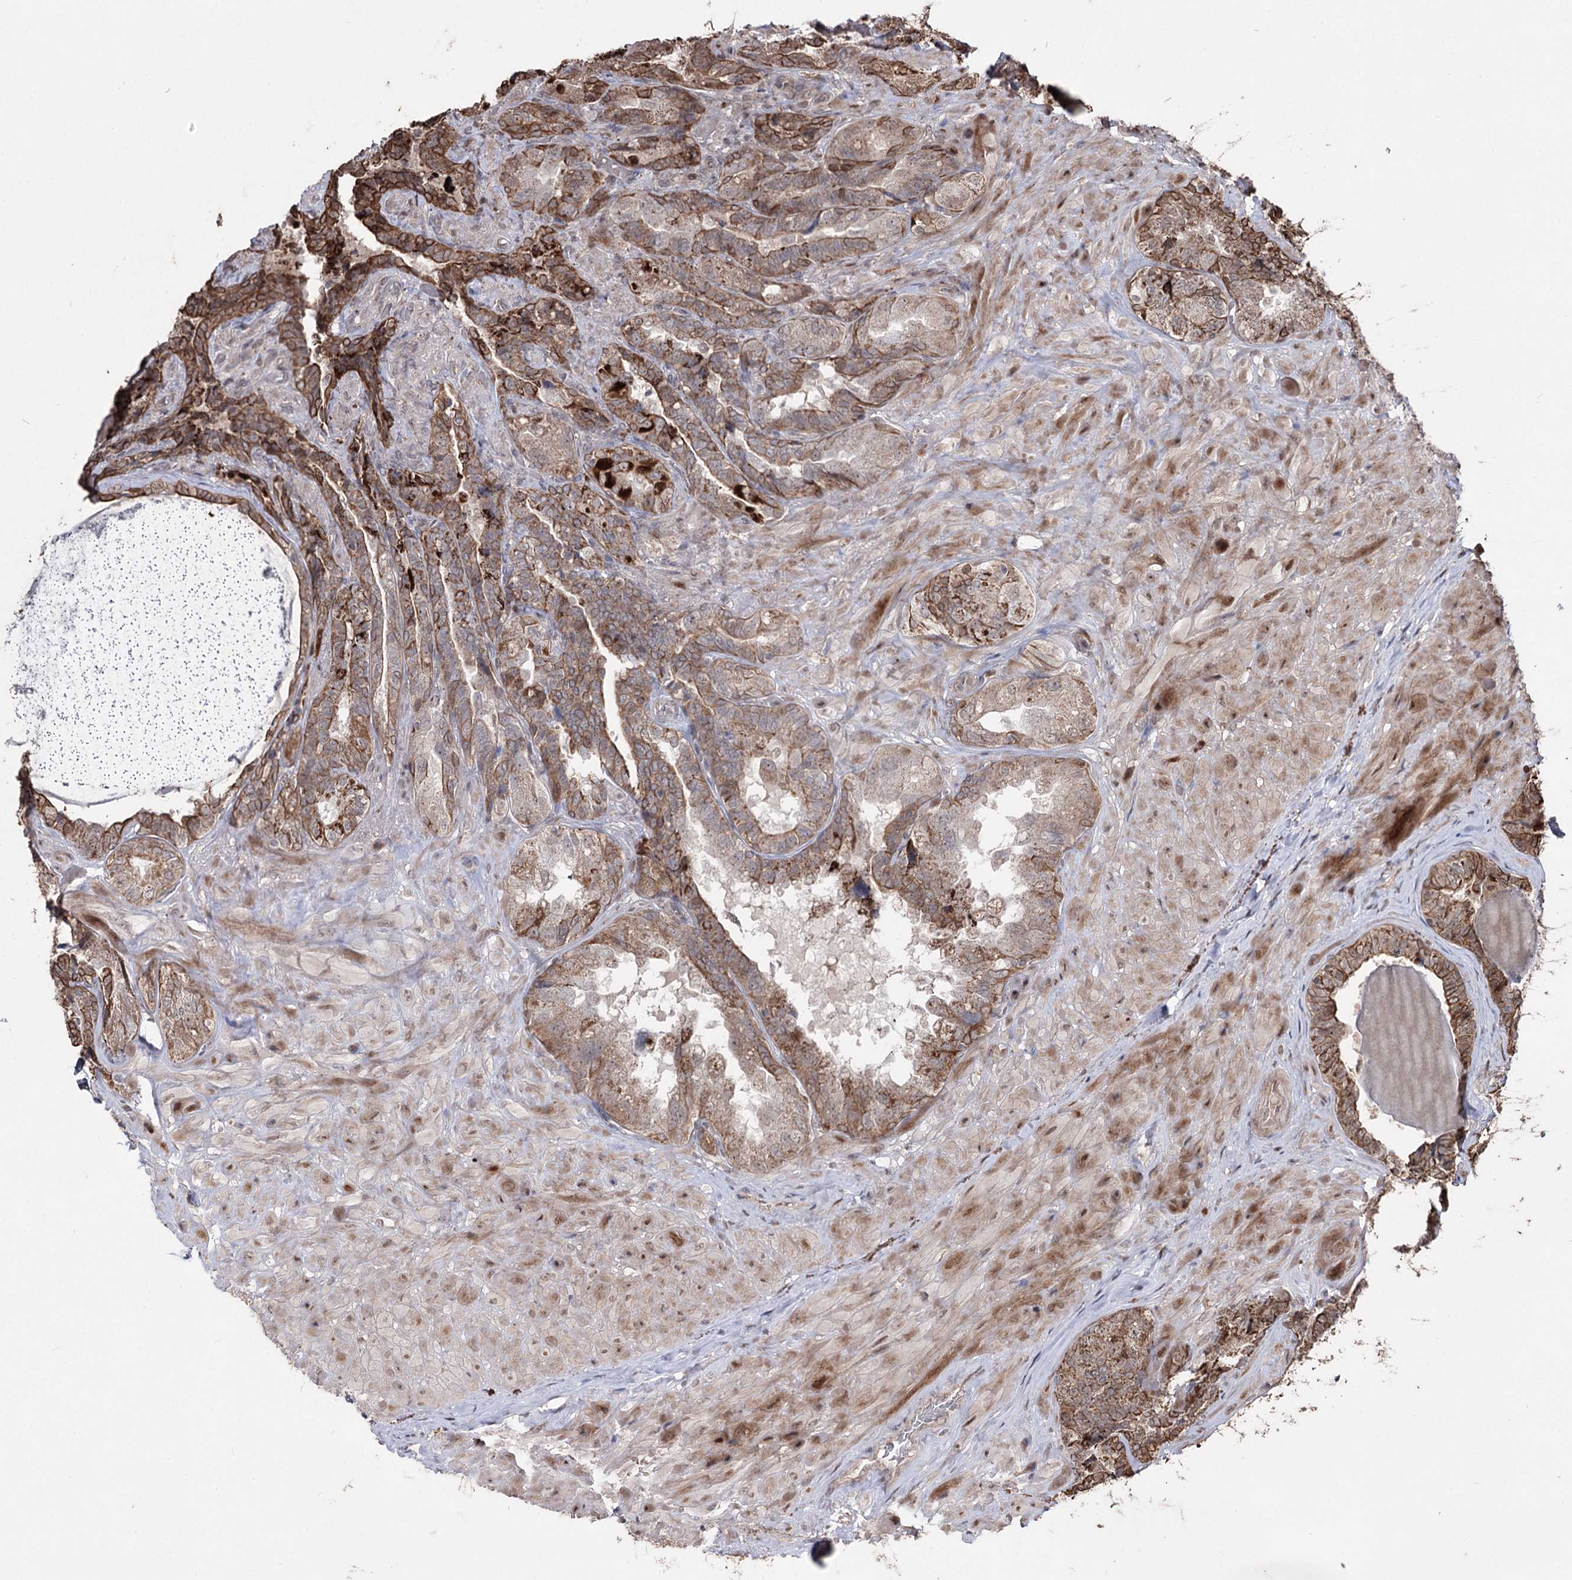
{"staining": {"intensity": "strong", "quantity": "25%-75%", "location": "cytoplasmic/membranous"}, "tissue": "seminal vesicle", "cell_type": "Glandular cells", "image_type": "normal", "snomed": [{"axis": "morphology", "description": "Normal tissue, NOS"}, {"axis": "topography", "description": "Prostate and seminal vesicle, NOS"}, {"axis": "topography", "description": "Prostate"}, {"axis": "topography", "description": "Seminal veicle"}], "caption": "Seminal vesicle was stained to show a protein in brown. There is high levels of strong cytoplasmic/membranous expression in approximately 25%-75% of glandular cells. (DAB (3,3'-diaminobenzidine) IHC, brown staining for protein, blue staining for nuclei).", "gene": "CPNE8", "patient": {"sex": "male", "age": 67}}